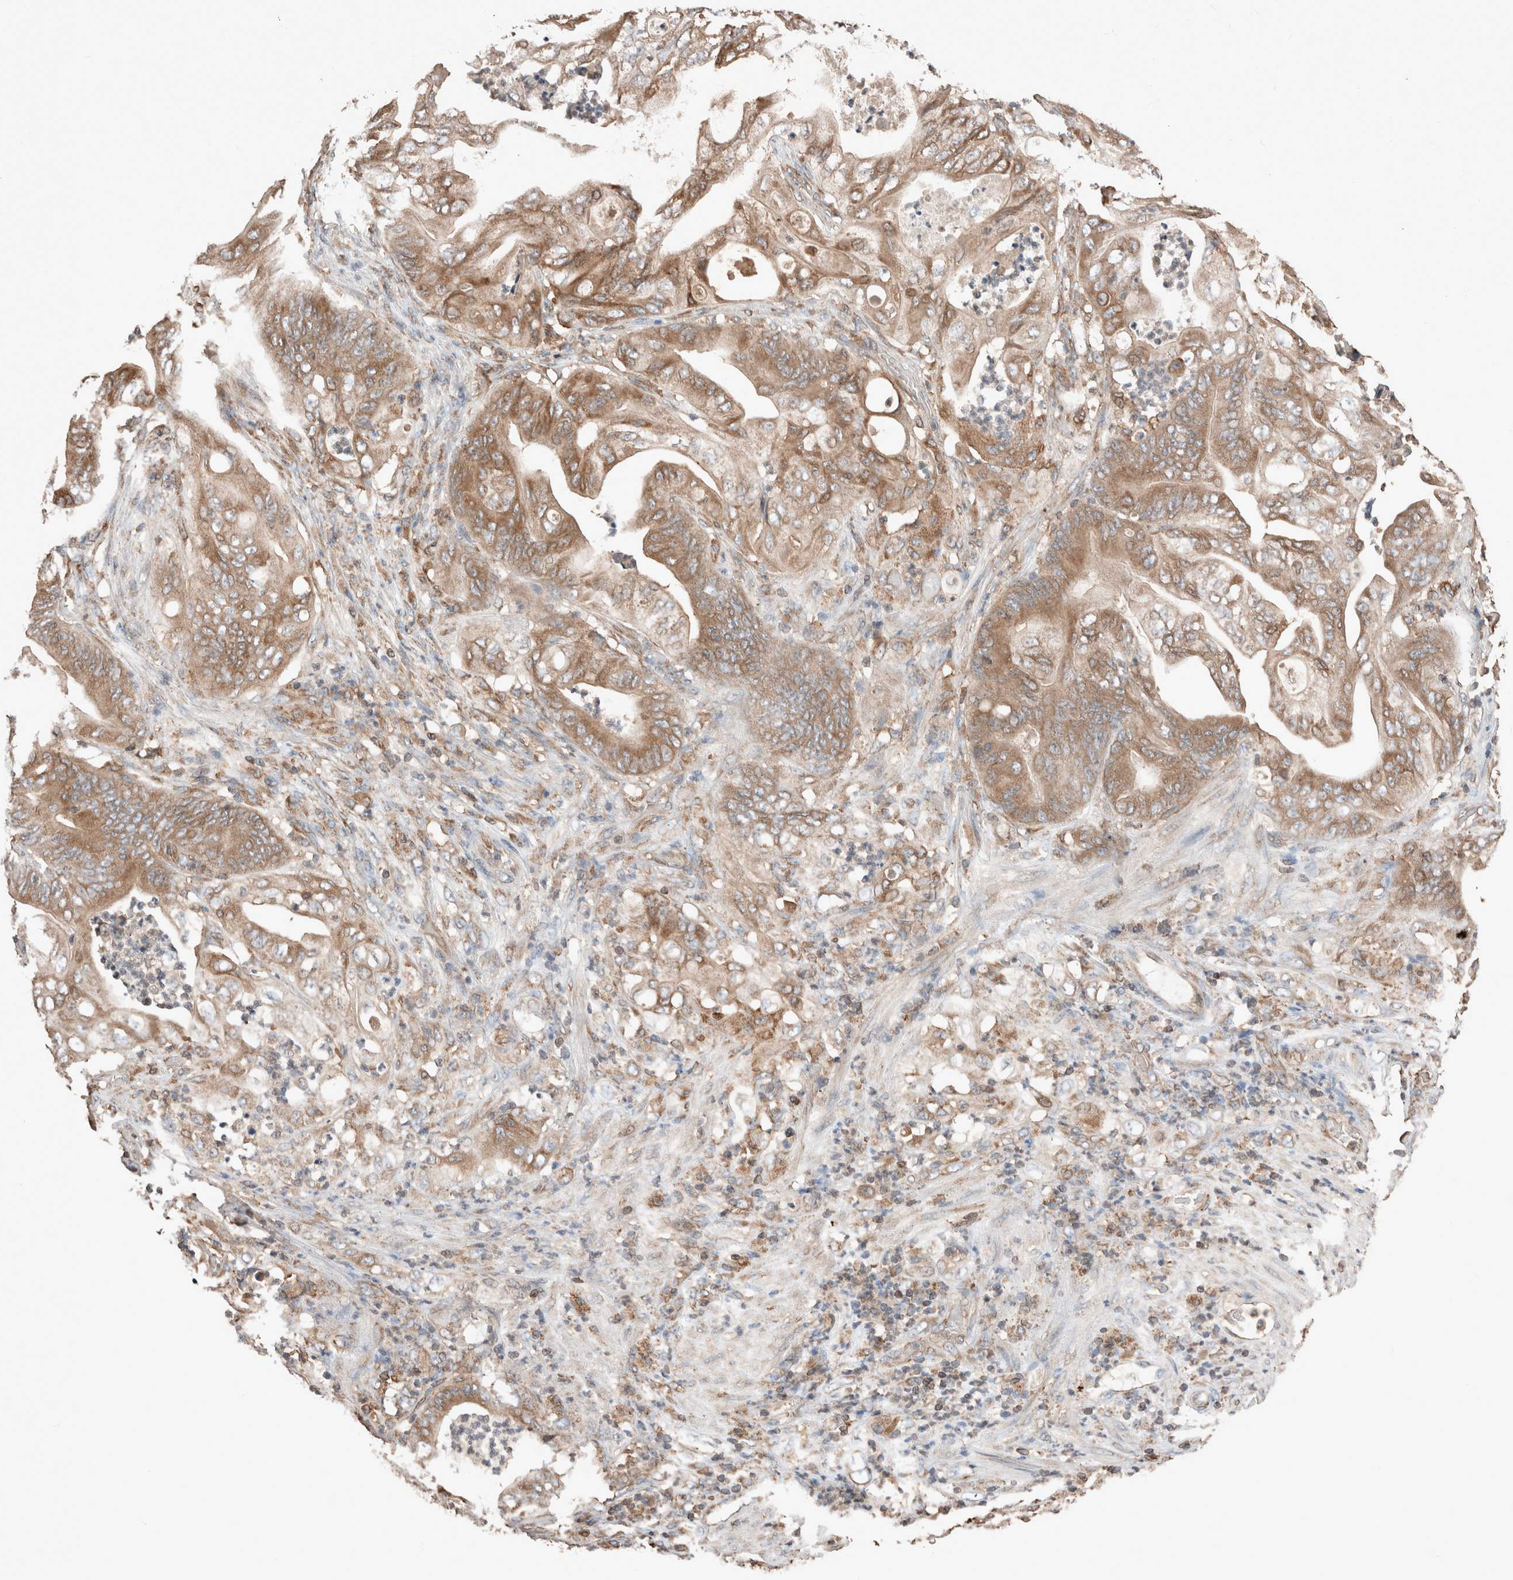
{"staining": {"intensity": "moderate", "quantity": ">75%", "location": "cytoplasmic/membranous"}, "tissue": "stomach cancer", "cell_type": "Tumor cells", "image_type": "cancer", "snomed": [{"axis": "morphology", "description": "Adenocarcinoma, NOS"}, {"axis": "topography", "description": "Stomach"}], "caption": "Protein expression analysis of human stomach adenocarcinoma reveals moderate cytoplasmic/membranous staining in approximately >75% of tumor cells.", "gene": "ERAP2", "patient": {"sex": "female", "age": 73}}